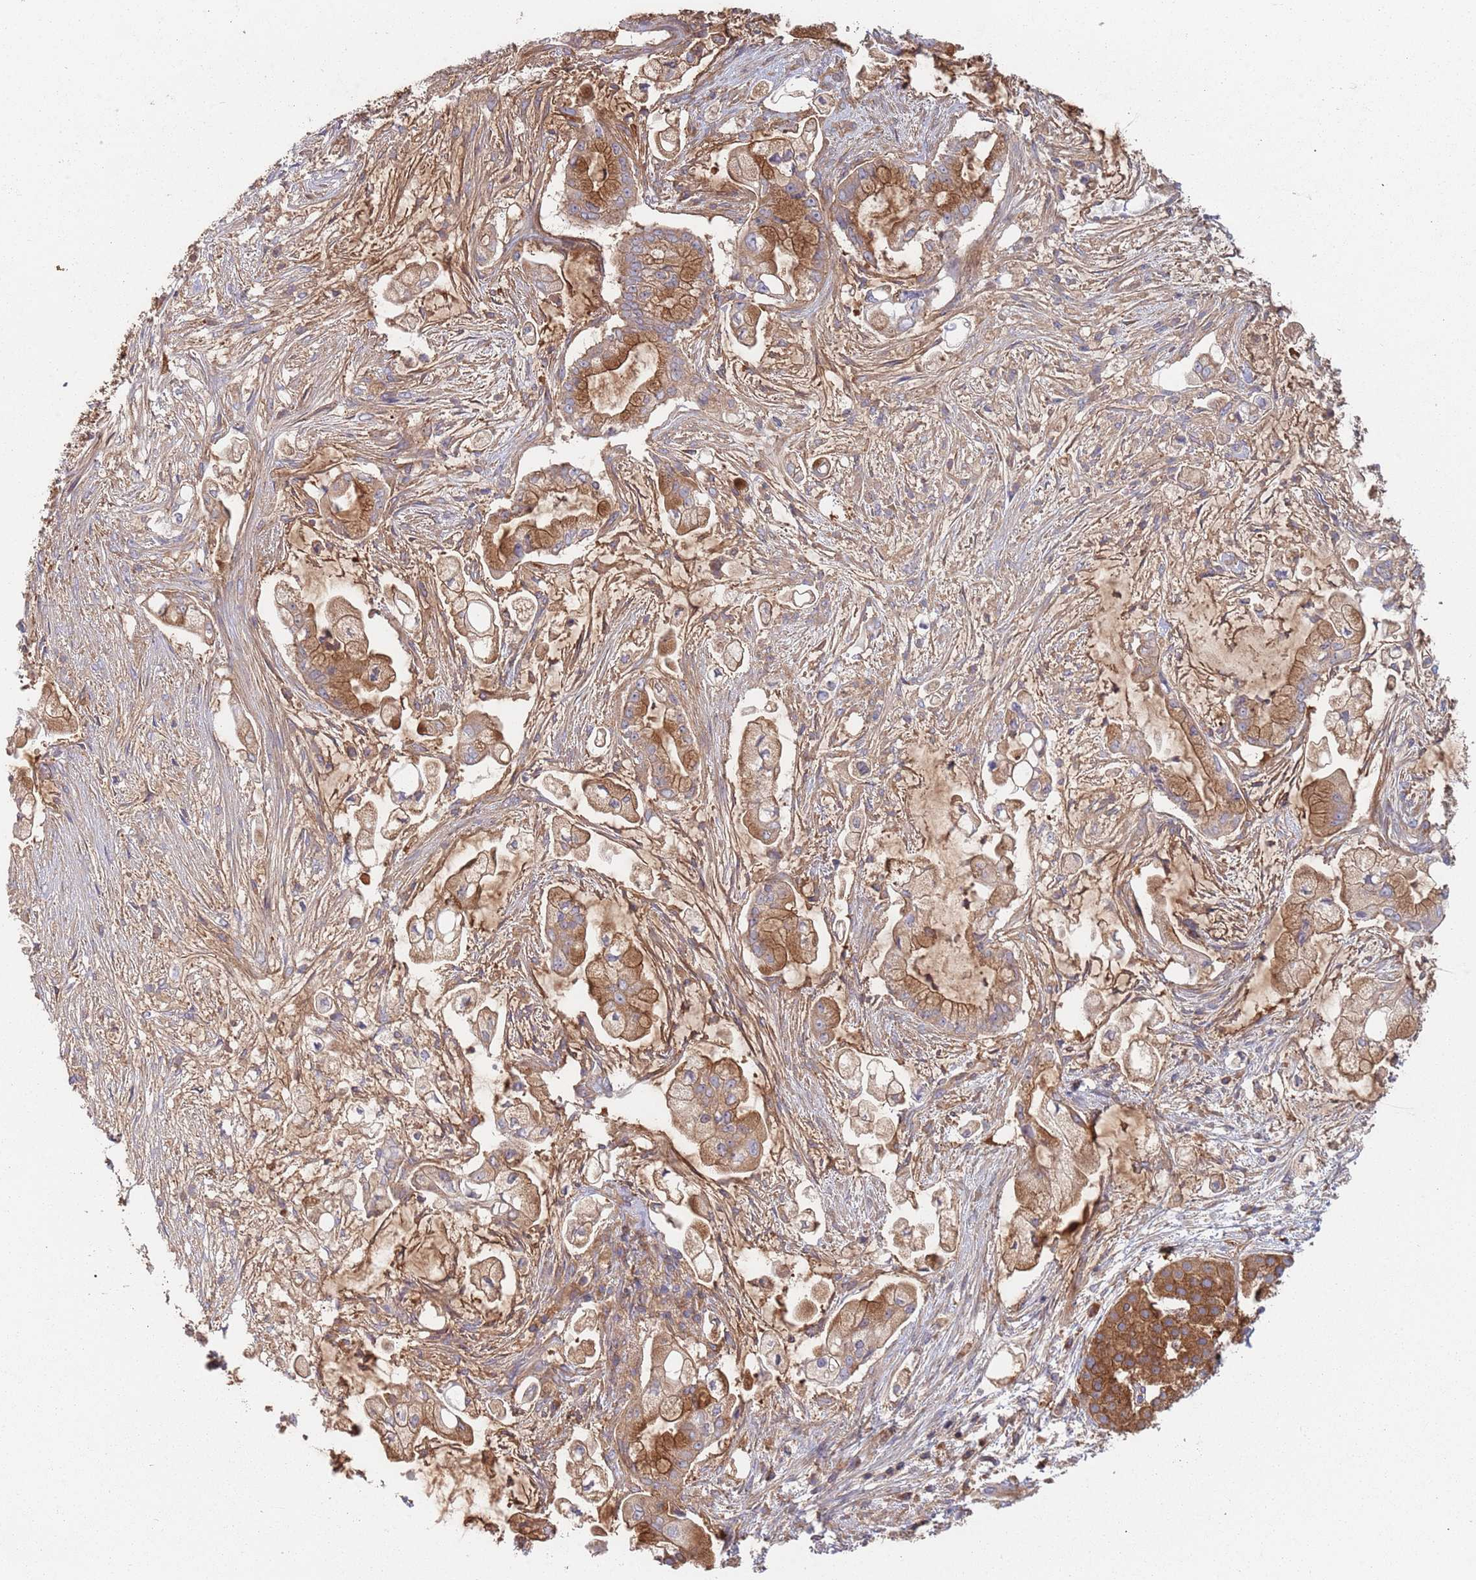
{"staining": {"intensity": "moderate", "quantity": ">75%", "location": "cytoplasmic/membranous"}, "tissue": "pancreatic cancer", "cell_type": "Tumor cells", "image_type": "cancer", "snomed": [{"axis": "morphology", "description": "Adenocarcinoma, NOS"}, {"axis": "topography", "description": "Pancreas"}], "caption": "High-magnification brightfield microscopy of adenocarcinoma (pancreatic) stained with DAB (3,3'-diaminobenzidine) (brown) and counterstained with hematoxylin (blue). tumor cells exhibit moderate cytoplasmic/membranous expression is seen in approximately>75% of cells.", "gene": "GDI2", "patient": {"sex": "female", "age": 69}}